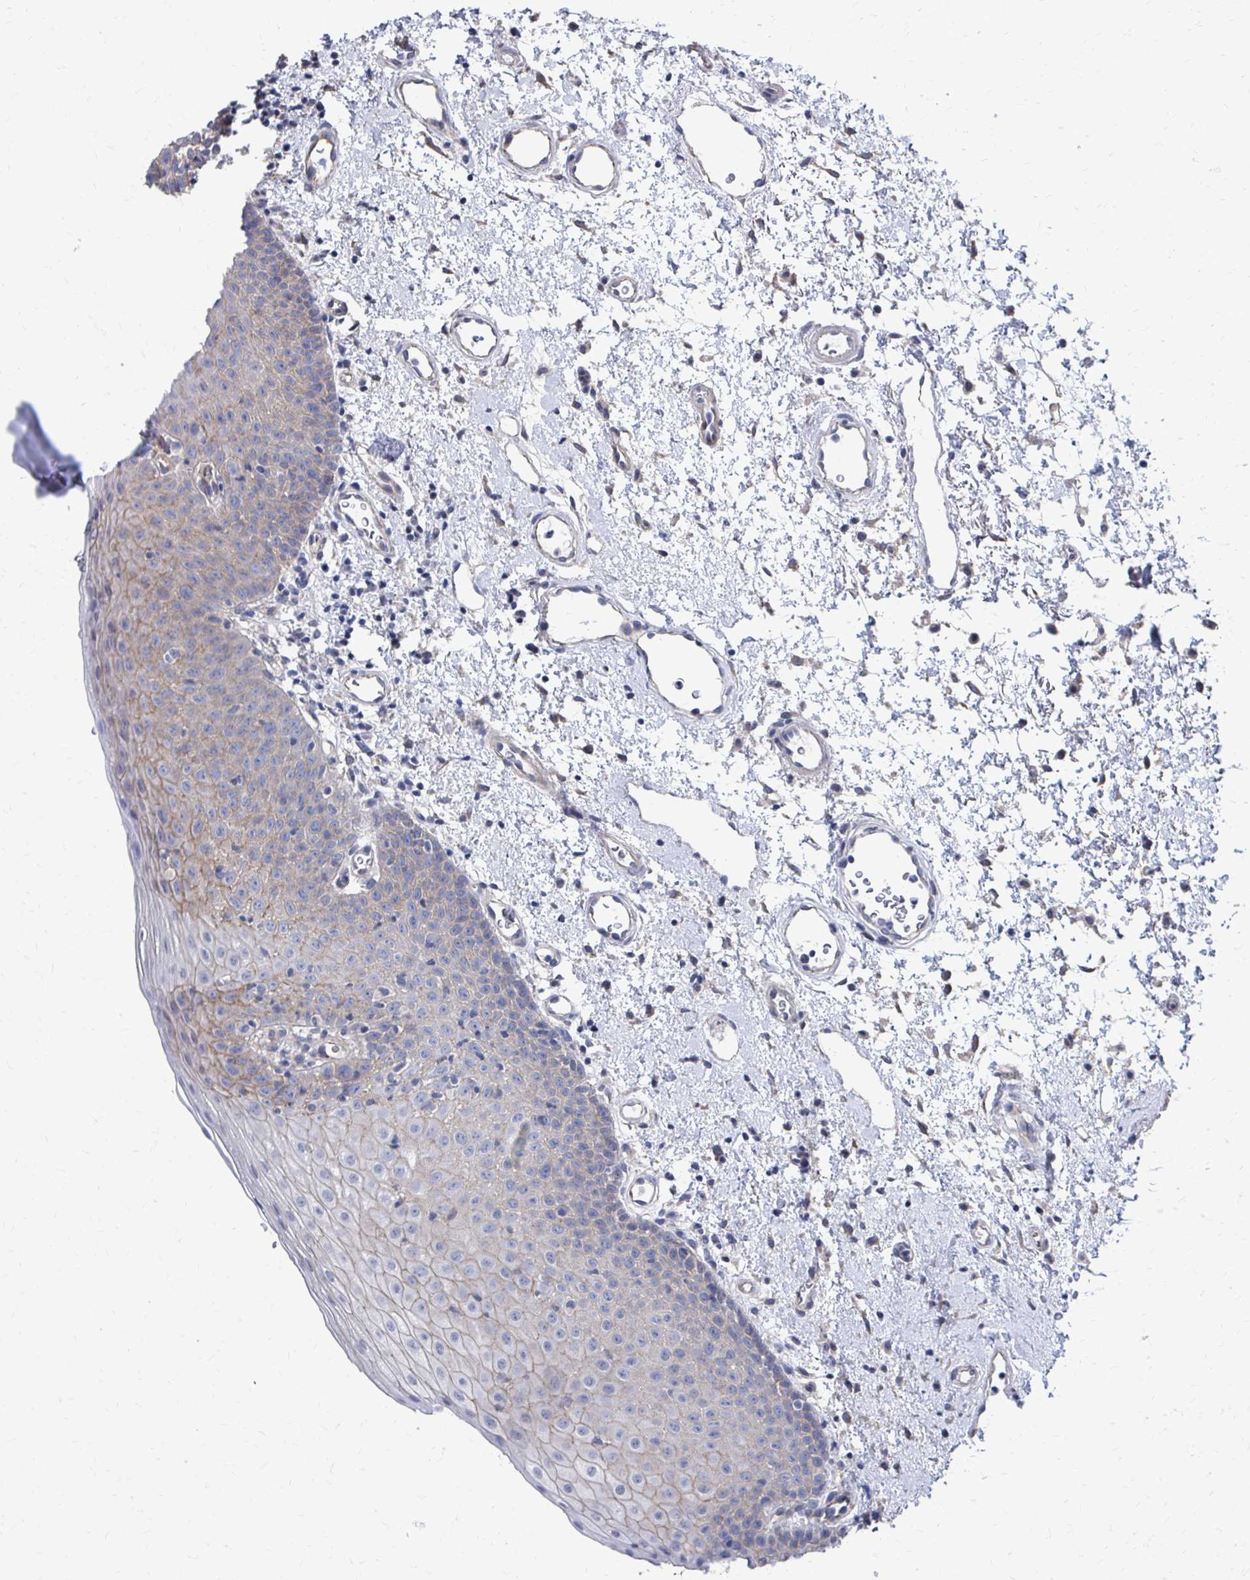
{"staining": {"intensity": "weak", "quantity": "<25%", "location": "cytoplasmic/membranous"}, "tissue": "oral mucosa", "cell_type": "Squamous epithelial cells", "image_type": "normal", "snomed": [{"axis": "morphology", "description": "Normal tissue, NOS"}, {"axis": "topography", "description": "Oral tissue"}, {"axis": "topography", "description": "Head-Neck"}], "caption": "Oral mucosa was stained to show a protein in brown. There is no significant staining in squamous epithelial cells. Brightfield microscopy of immunohistochemistry stained with DAB (brown) and hematoxylin (blue), captured at high magnification.", "gene": "PLEKHG7", "patient": {"sex": "female", "age": 55}}